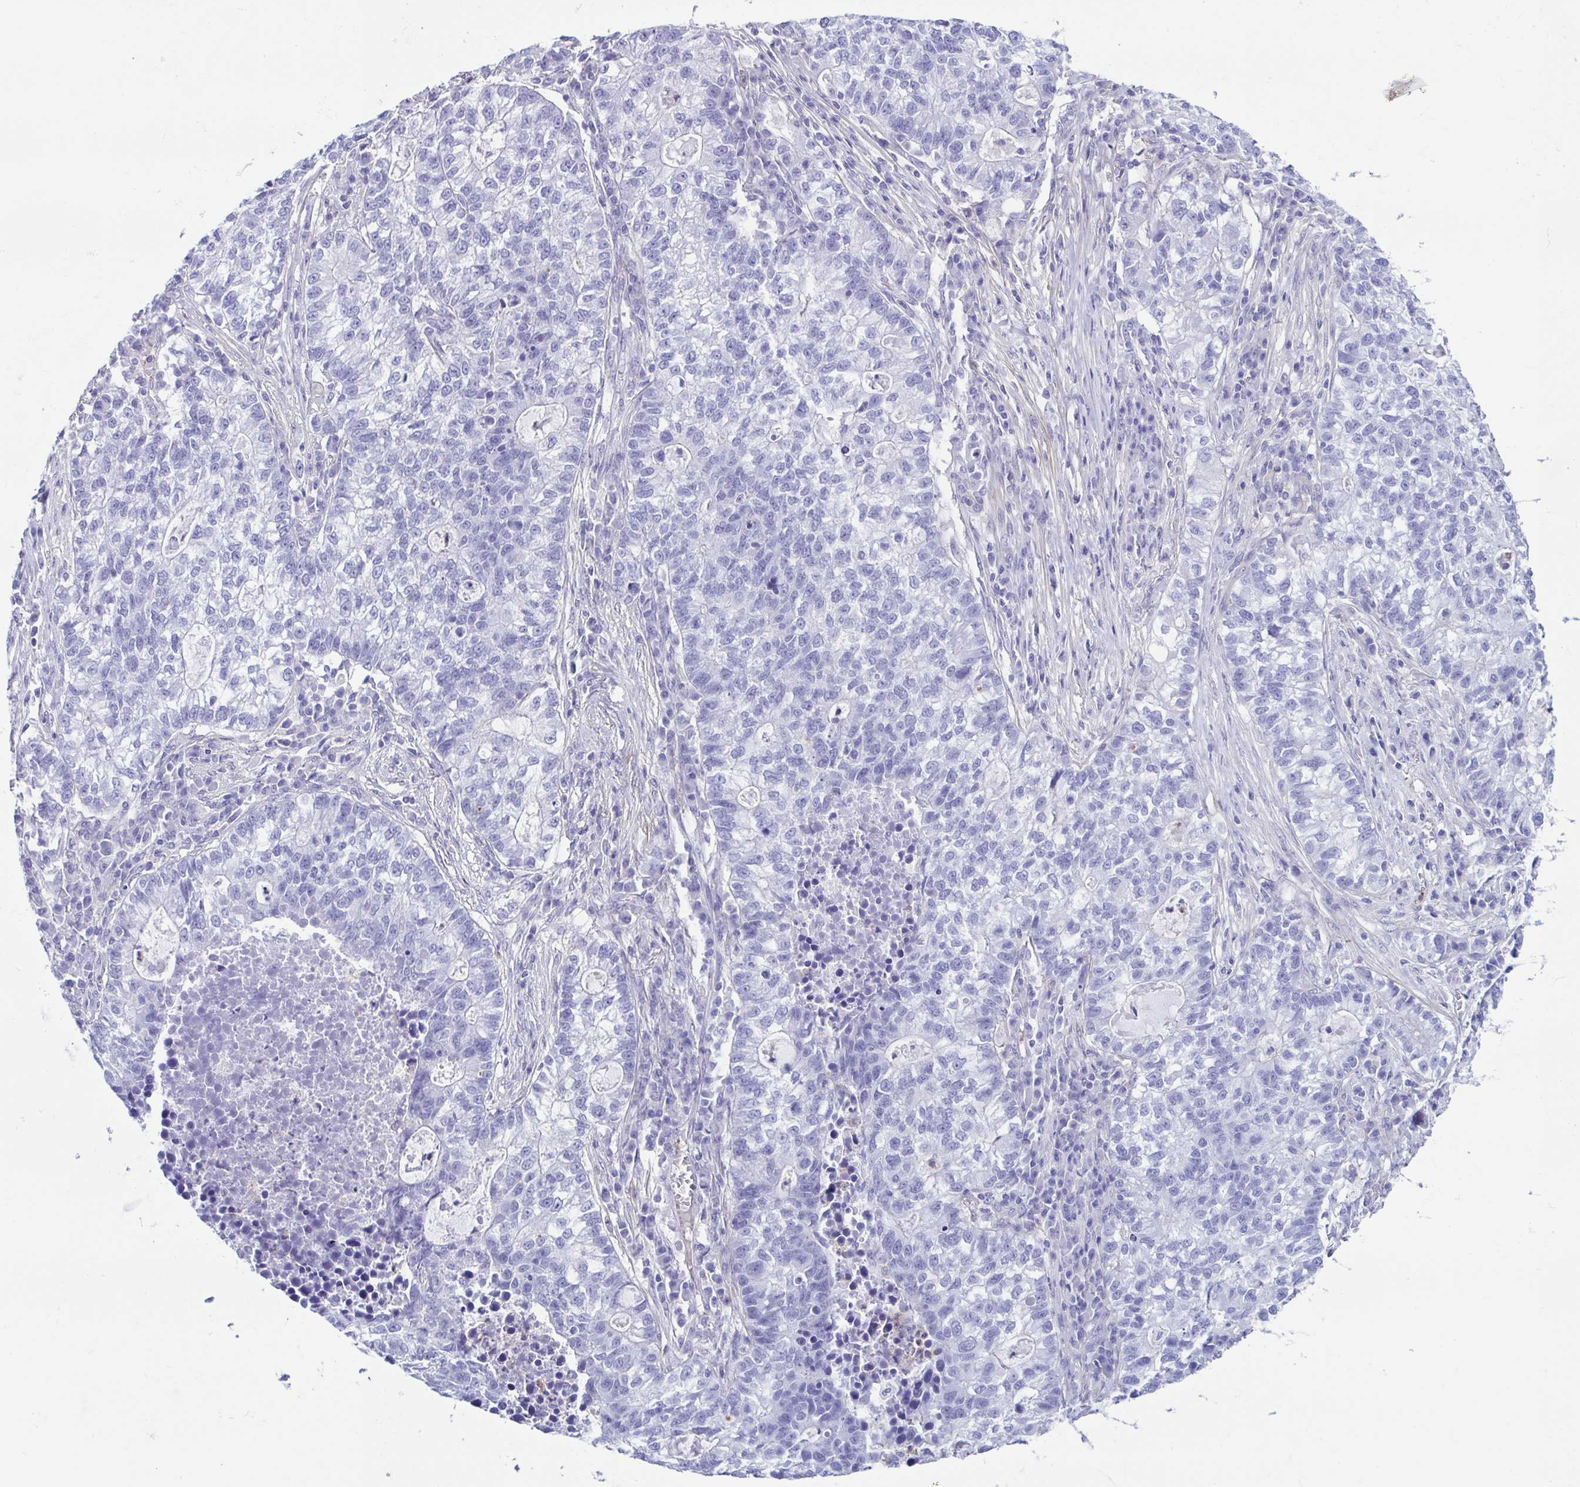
{"staining": {"intensity": "negative", "quantity": "none", "location": "none"}, "tissue": "lung cancer", "cell_type": "Tumor cells", "image_type": "cancer", "snomed": [{"axis": "morphology", "description": "Adenocarcinoma, NOS"}, {"axis": "topography", "description": "Lung"}], "caption": "The histopathology image exhibits no staining of tumor cells in lung adenocarcinoma.", "gene": "CYP11B1", "patient": {"sex": "male", "age": 57}}